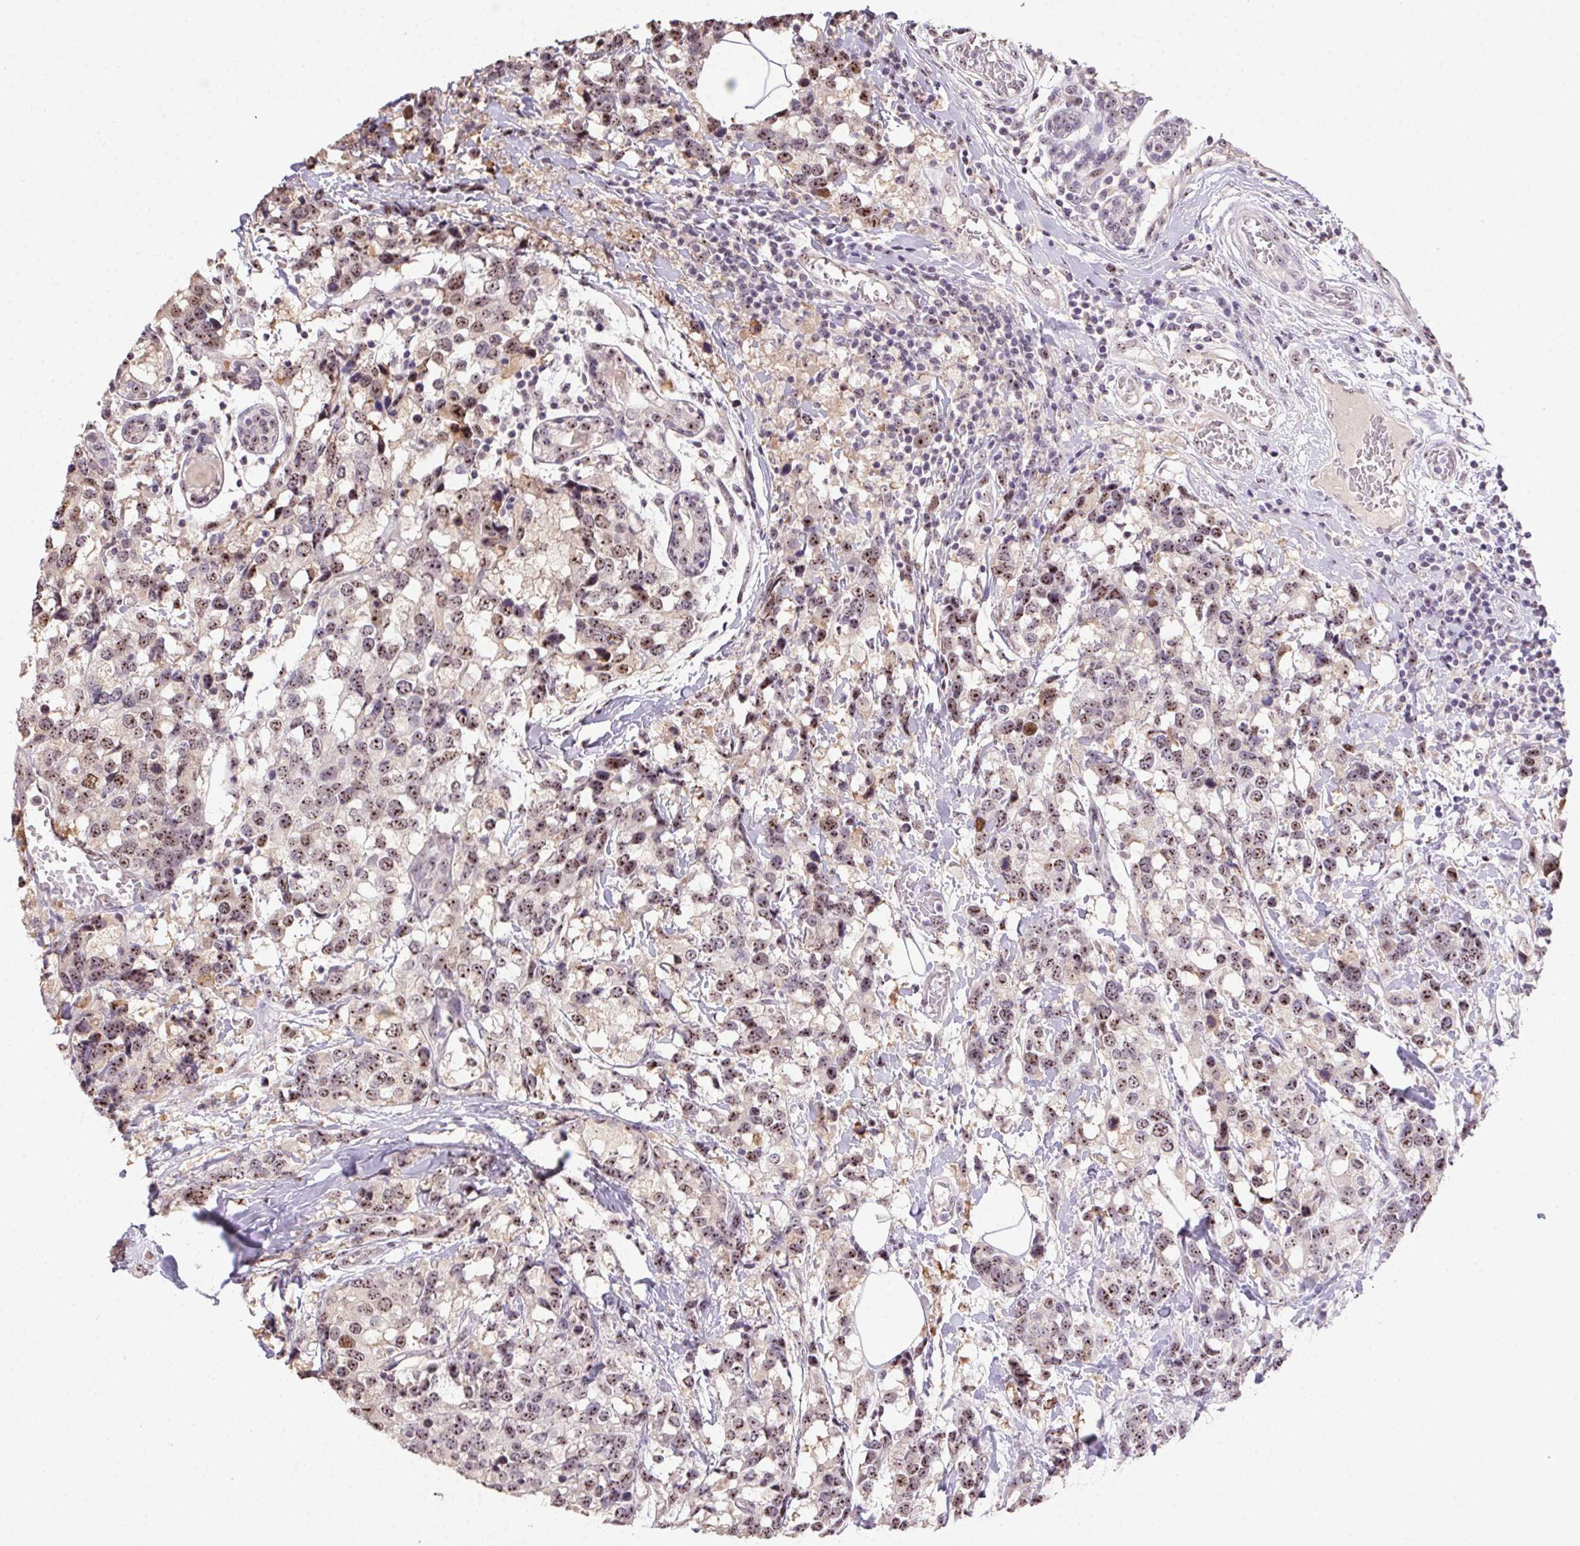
{"staining": {"intensity": "weak", "quantity": ">75%", "location": "nuclear"}, "tissue": "breast cancer", "cell_type": "Tumor cells", "image_type": "cancer", "snomed": [{"axis": "morphology", "description": "Lobular carcinoma"}, {"axis": "topography", "description": "Breast"}], "caption": "Breast cancer (lobular carcinoma) stained with DAB IHC exhibits low levels of weak nuclear positivity in about >75% of tumor cells. (brown staining indicates protein expression, while blue staining denotes nuclei).", "gene": "BATF2", "patient": {"sex": "female", "age": 59}}